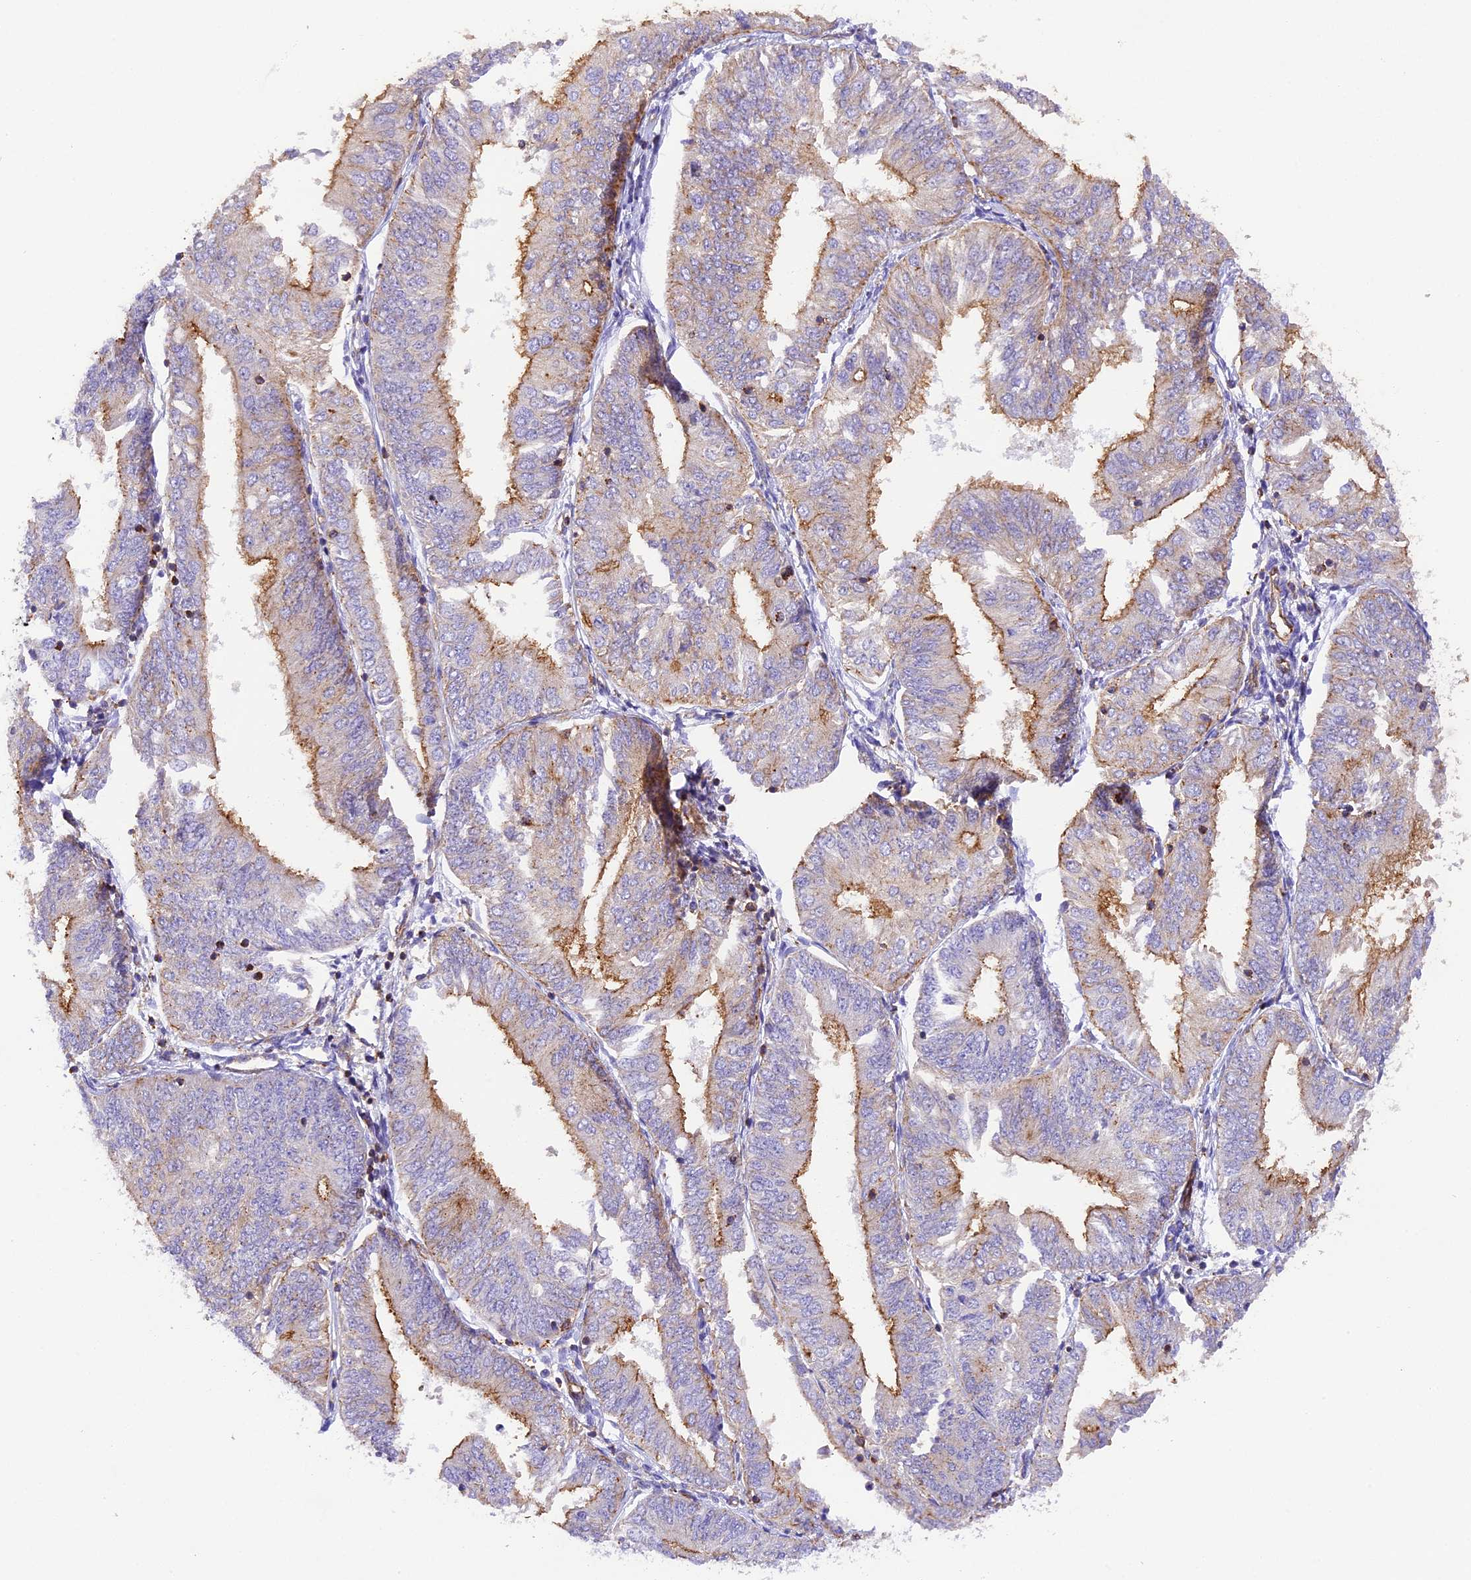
{"staining": {"intensity": "moderate", "quantity": ">75%", "location": "cytoplasmic/membranous"}, "tissue": "endometrial cancer", "cell_type": "Tumor cells", "image_type": "cancer", "snomed": [{"axis": "morphology", "description": "Adenocarcinoma, NOS"}, {"axis": "topography", "description": "Endometrium"}], "caption": "The histopathology image exhibits immunohistochemical staining of endometrial cancer. There is moderate cytoplasmic/membranous positivity is appreciated in approximately >75% of tumor cells. (DAB = brown stain, brightfield microscopy at high magnification).", "gene": "FAM193A", "patient": {"sex": "female", "age": 58}}